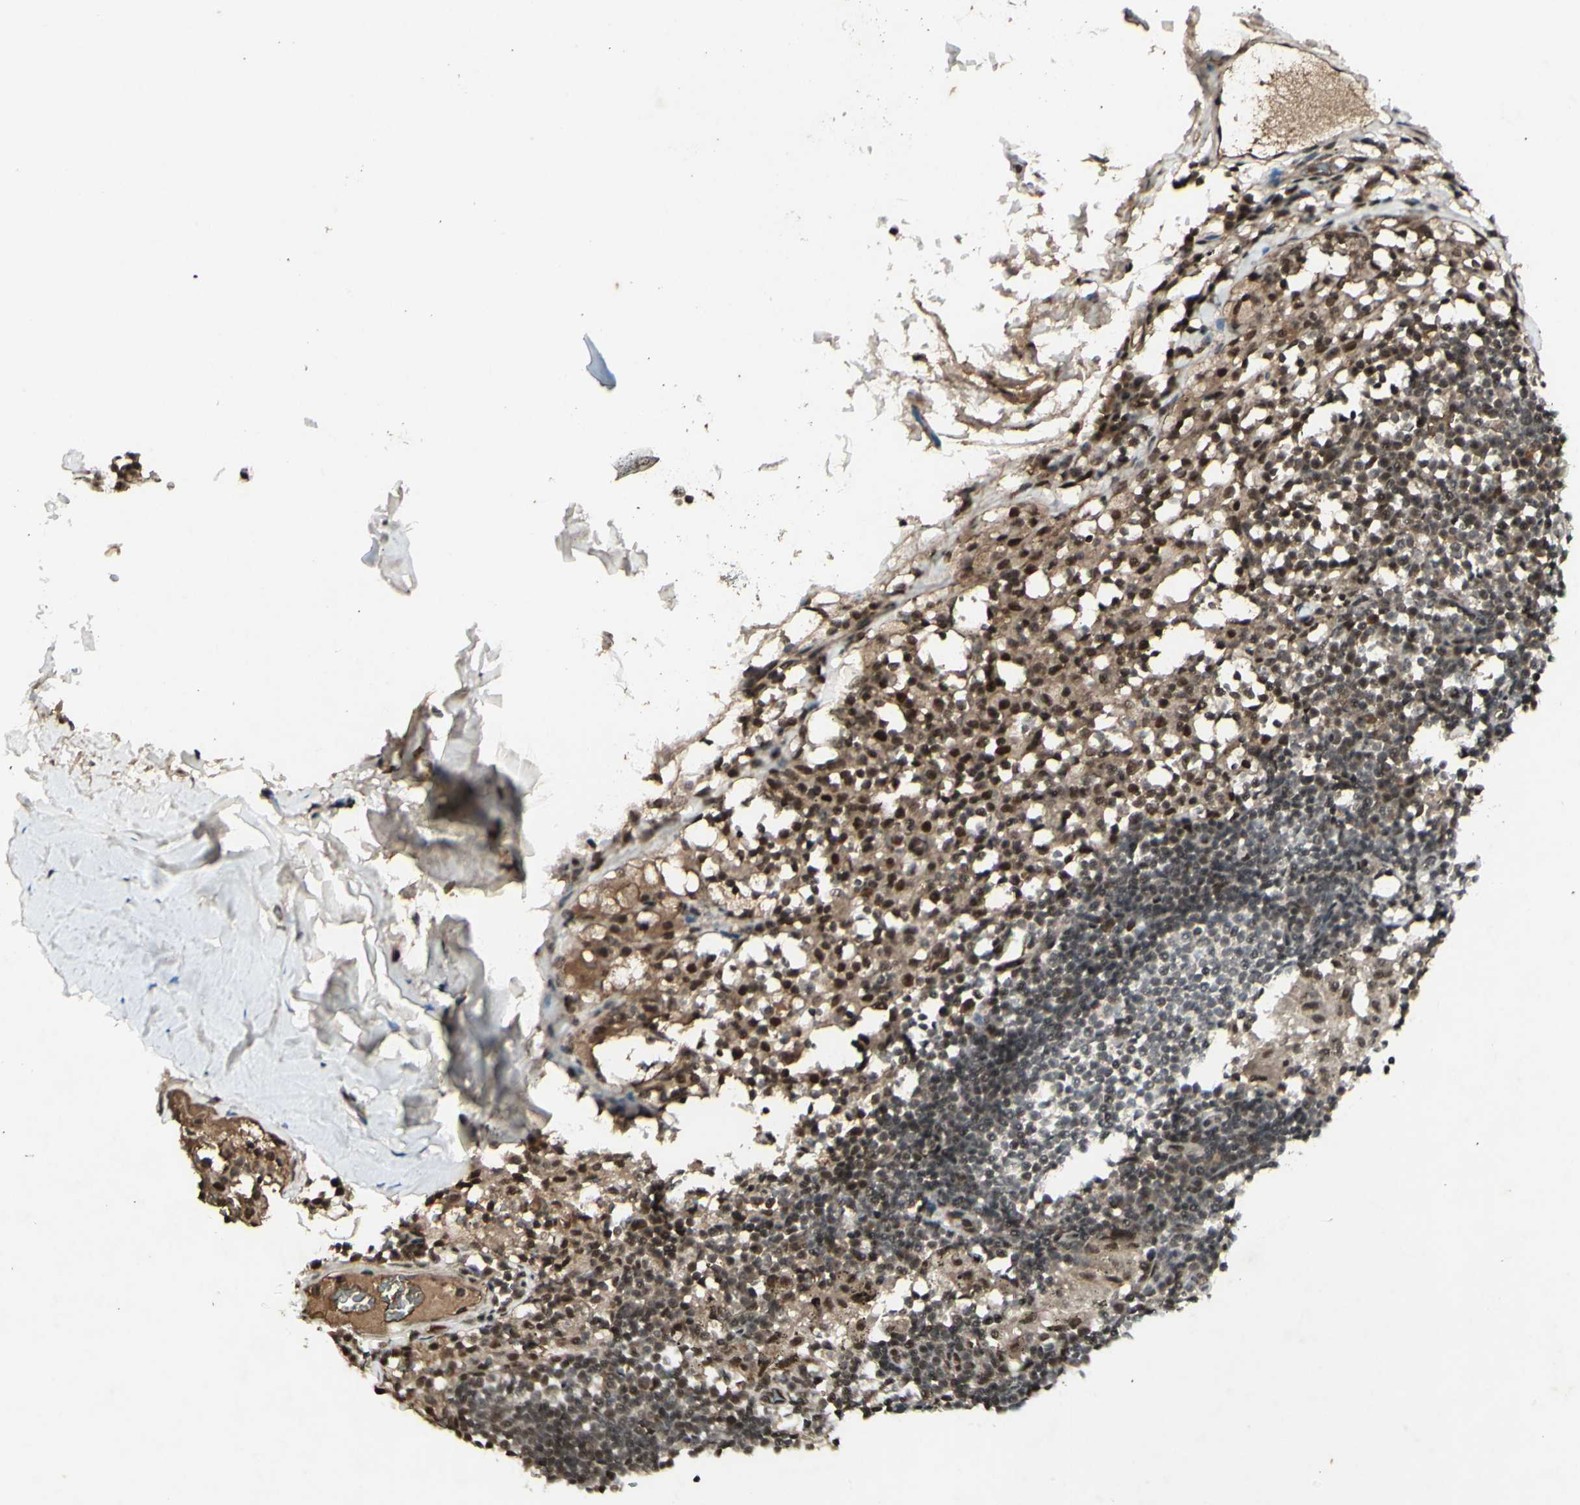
{"staining": {"intensity": "moderate", "quantity": ">75%", "location": "cytoplasmic/membranous"}, "tissue": "adipose tissue", "cell_type": "Adipocytes", "image_type": "normal", "snomed": [{"axis": "morphology", "description": "Normal tissue, NOS"}, {"axis": "topography", "description": "Cartilage tissue"}, {"axis": "topography", "description": "Bronchus"}], "caption": "The histopathology image demonstrates staining of normal adipose tissue, revealing moderate cytoplasmic/membranous protein staining (brown color) within adipocytes. (DAB = brown stain, brightfield microscopy at high magnification).", "gene": "SNW1", "patient": {"sex": "female", "age": 73}}